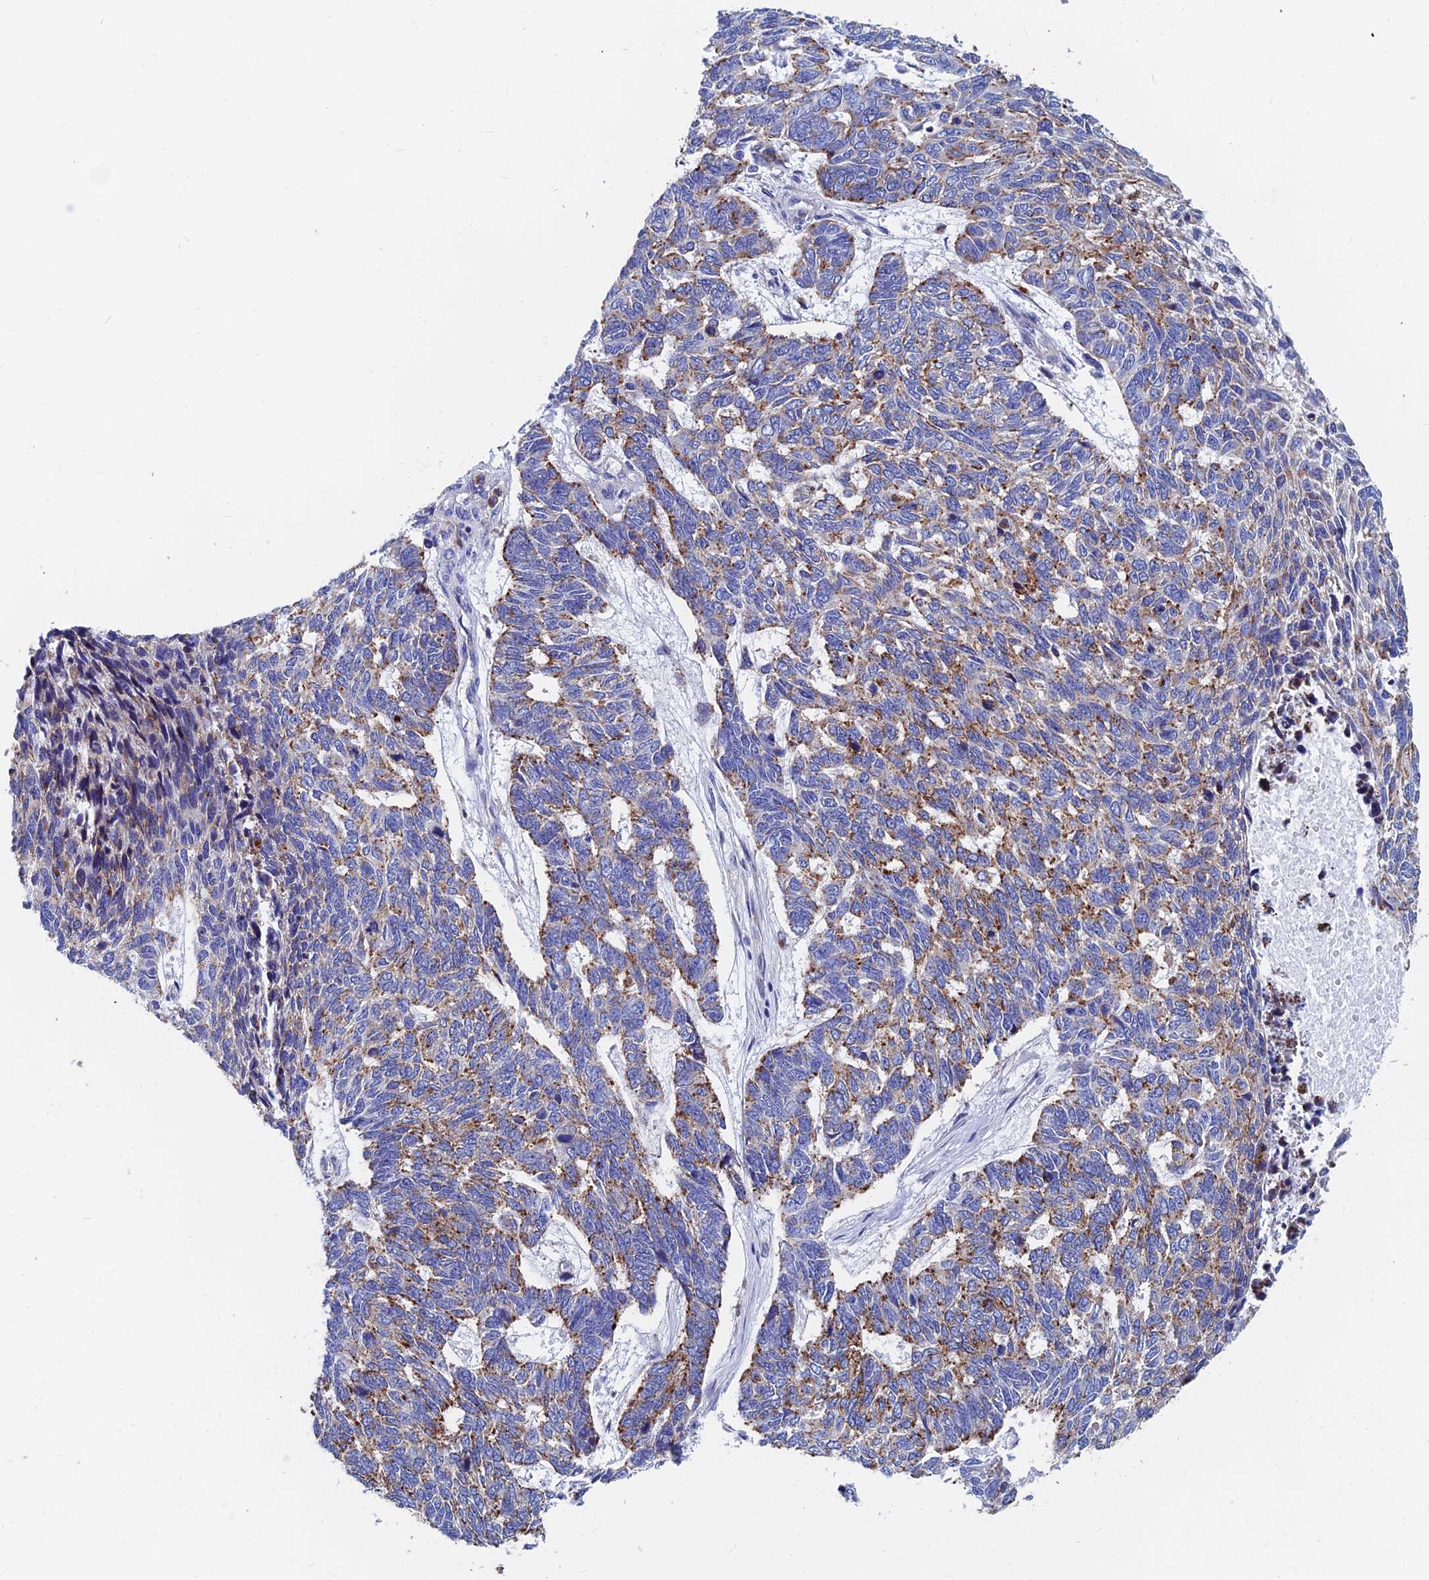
{"staining": {"intensity": "moderate", "quantity": ">75%", "location": "cytoplasmic/membranous"}, "tissue": "skin cancer", "cell_type": "Tumor cells", "image_type": "cancer", "snomed": [{"axis": "morphology", "description": "Basal cell carcinoma"}, {"axis": "topography", "description": "Skin"}], "caption": "A photomicrograph of human skin cancer stained for a protein displays moderate cytoplasmic/membranous brown staining in tumor cells.", "gene": "SPNS1", "patient": {"sex": "female", "age": 65}}